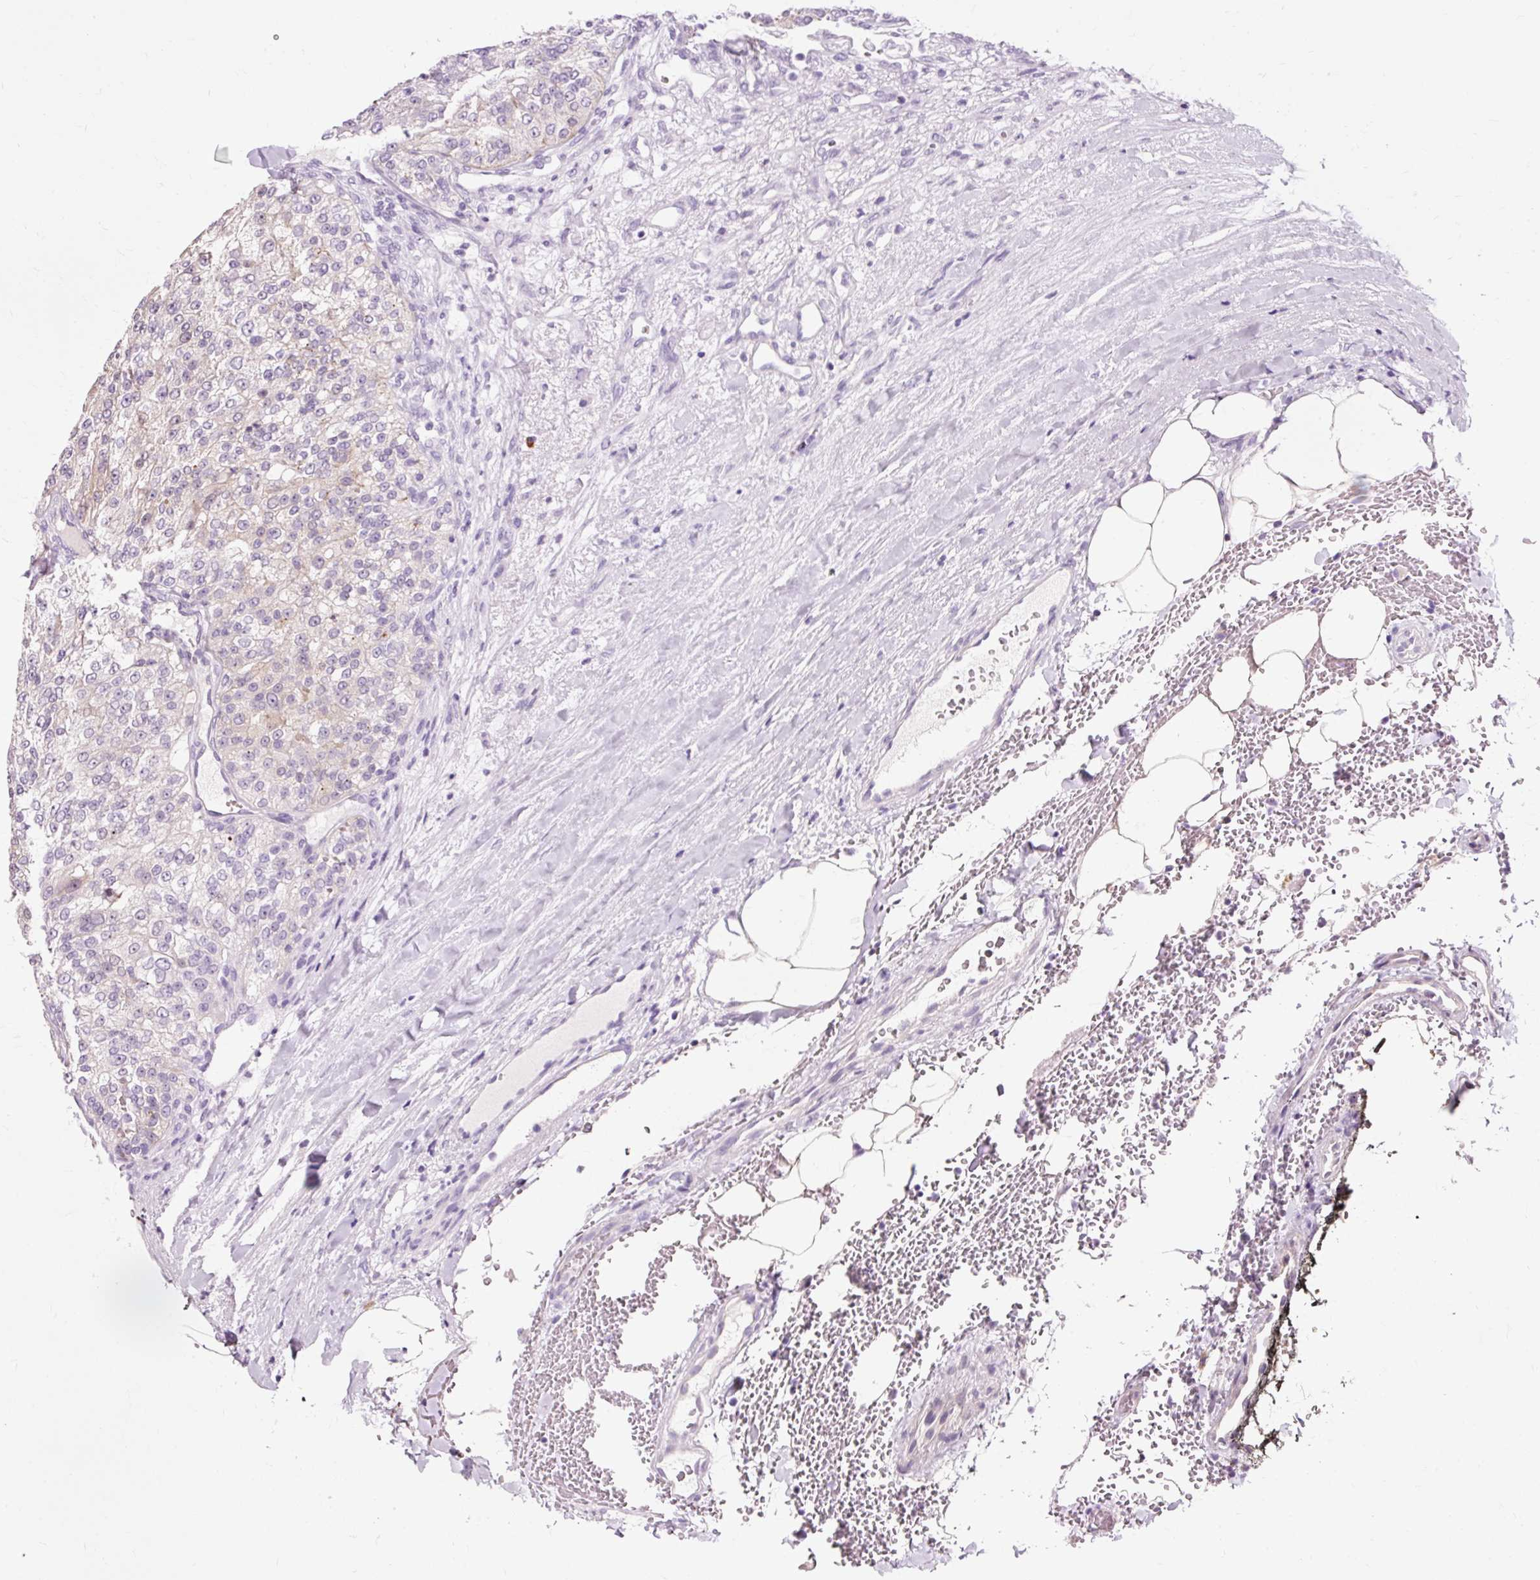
{"staining": {"intensity": "negative", "quantity": "none", "location": "none"}, "tissue": "renal cancer", "cell_type": "Tumor cells", "image_type": "cancer", "snomed": [{"axis": "morphology", "description": "Adenocarcinoma, NOS"}, {"axis": "topography", "description": "Kidney"}], "caption": "This is a photomicrograph of immunohistochemistry staining of renal adenocarcinoma, which shows no positivity in tumor cells.", "gene": "VN1R2", "patient": {"sex": "female", "age": 63}}